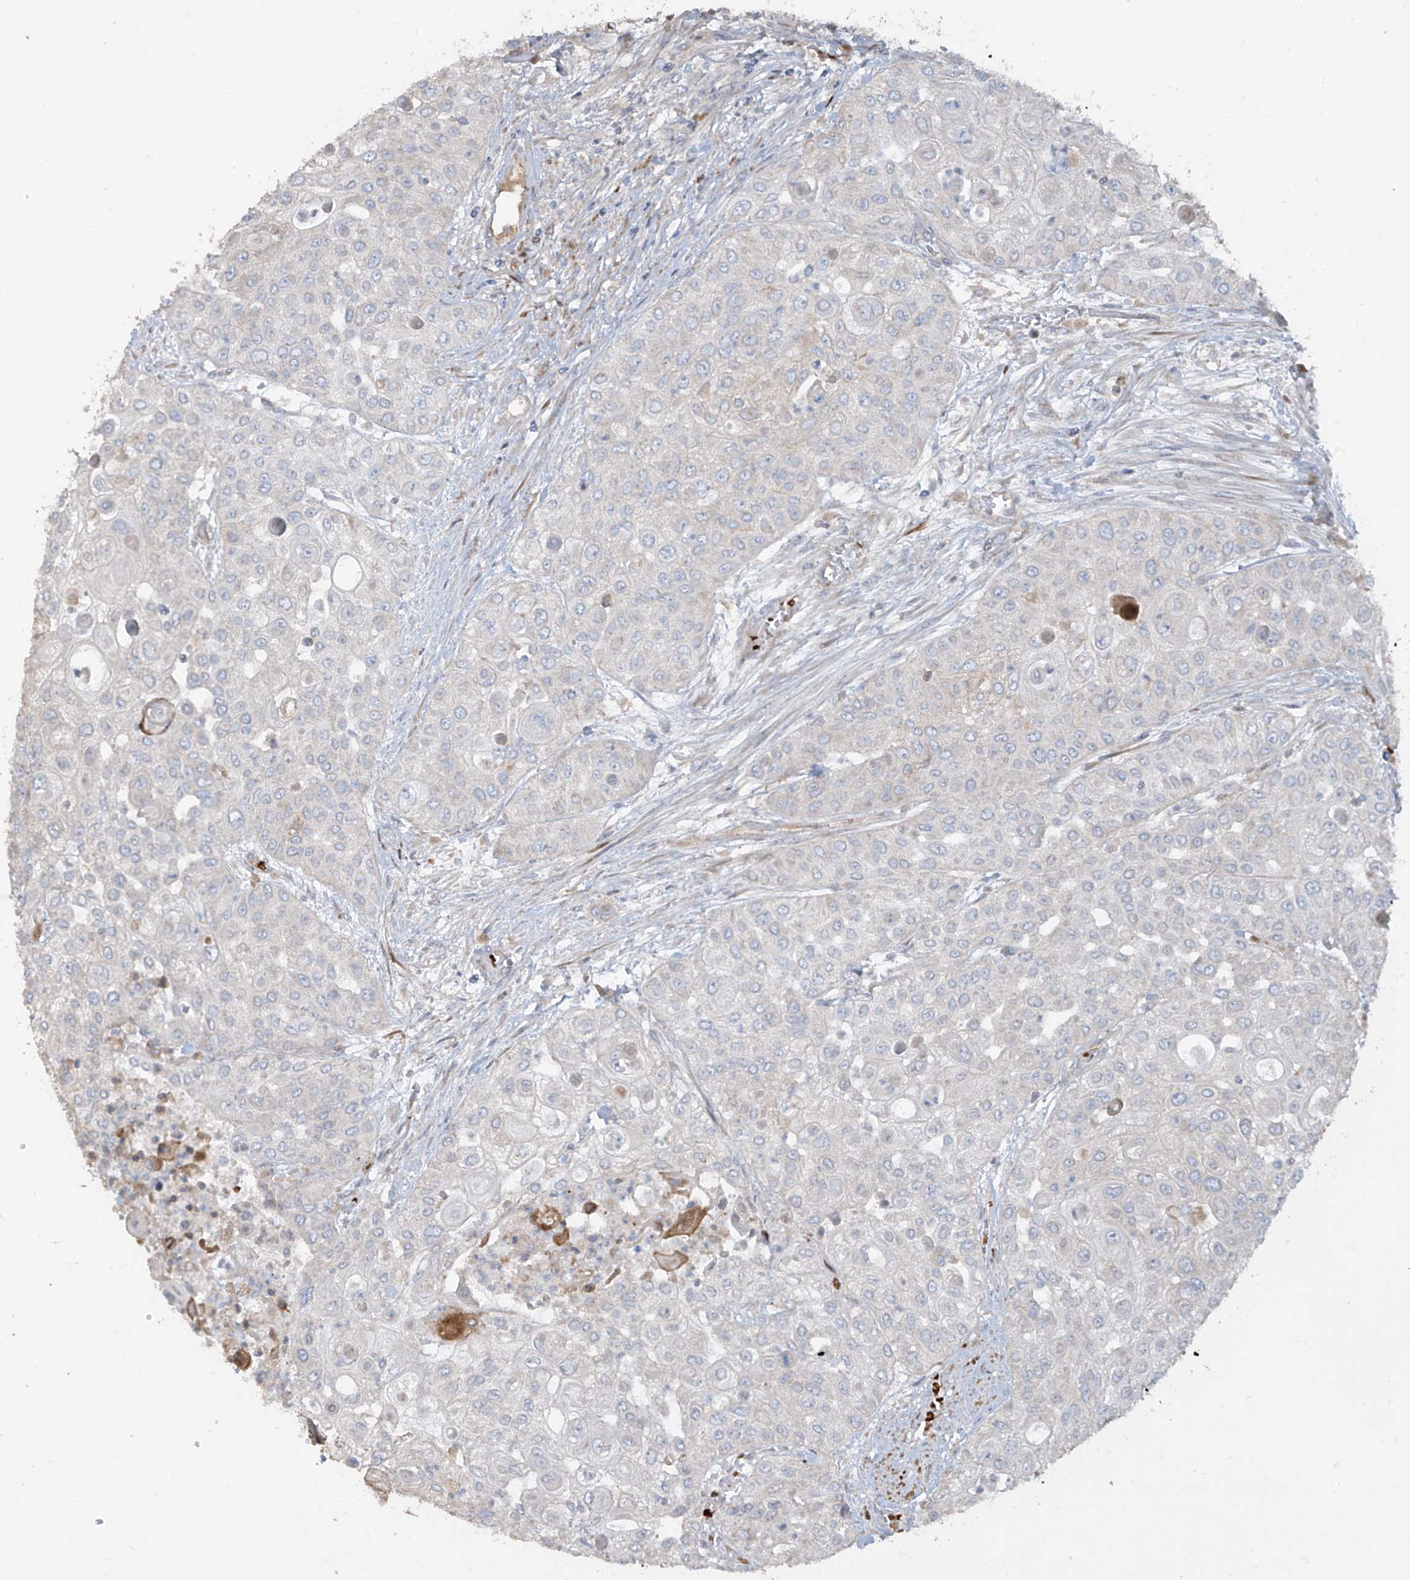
{"staining": {"intensity": "negative", "quantity": "none", "location": "none"}, "tissue": "urothelial cancer", "cell_type": "Tumor cells", "image_type": "cancer", "snomed": [{"axis": "morphology", "description": "Urothelial carcinoma, High grade"}, {"axis": "topography", "description": "Urinary bladder"}], "caption": "A high-resolution micrograph shows immunohistochemistry (IHC) staining of urothelial cancer, which exhibits no significant positivity in tumor cells. Brightfield microscopy of IHC stained with DAB (brown) and hematoxylin (blue), captured at high magnification.", "gene": "ABTB1", "patient": {"sex": "female", "age": 79}}